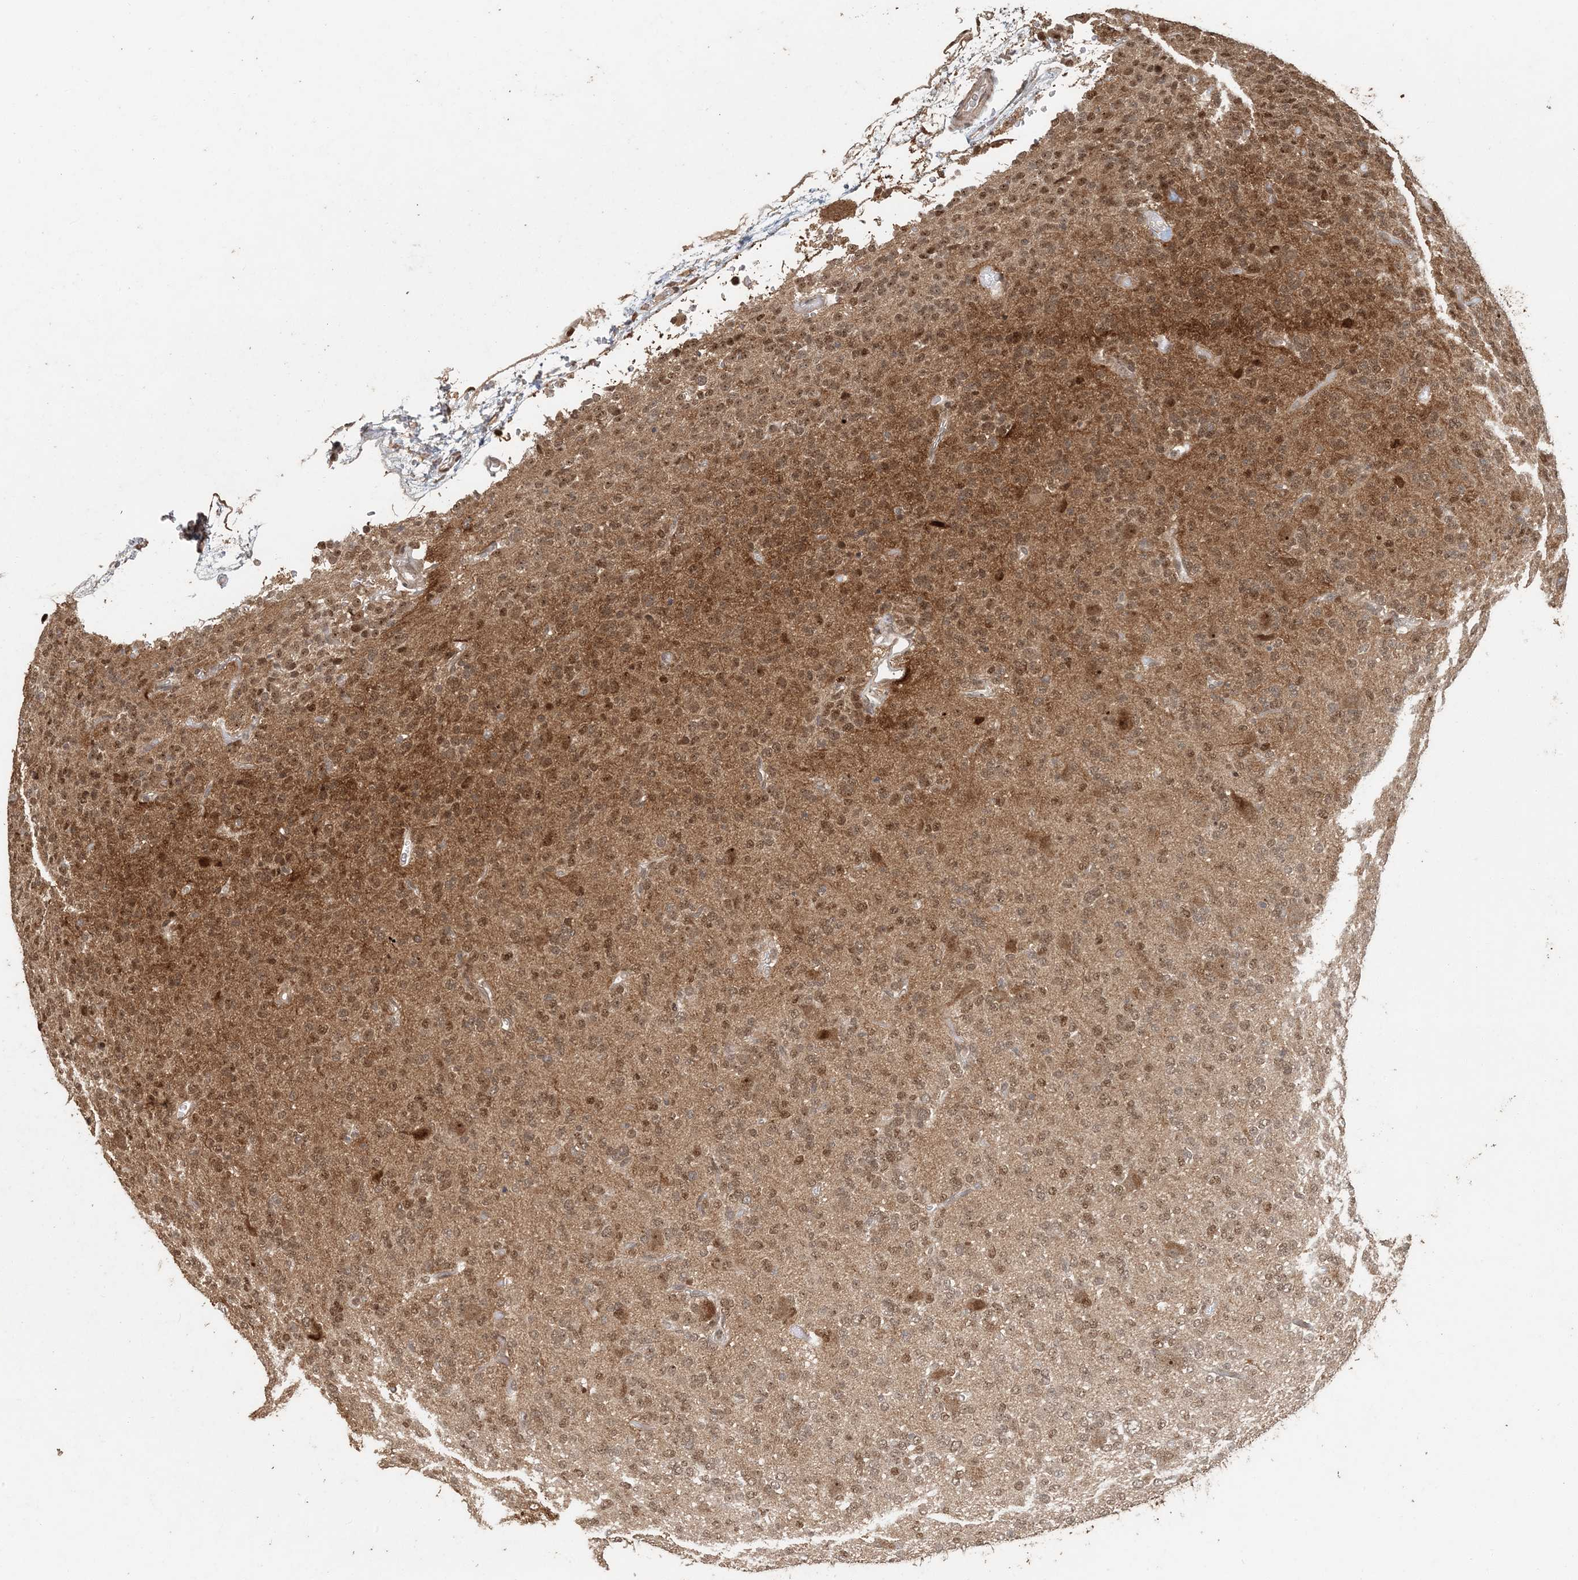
{"staining": {"intensity": "moderate", "quantity": ">75%", "location": "cytoplasmic/membranous,nuclear"}, "tissue": "glioma", "cell_type": "Tumor cells", "image_type": "cancer", "snomed": [{"axis": "morphology", "description": "Glioma, malignant, Low grade"}, {"axis": "topography", "description": "Brain"}], "caption": "A brown stain labels moderate cytoplasmic/membranous and nuclear positivity of a protein in human glioma tumor cells.", "gene": "ATP13A2", "patient": {"sex": "male", "age": 38}}